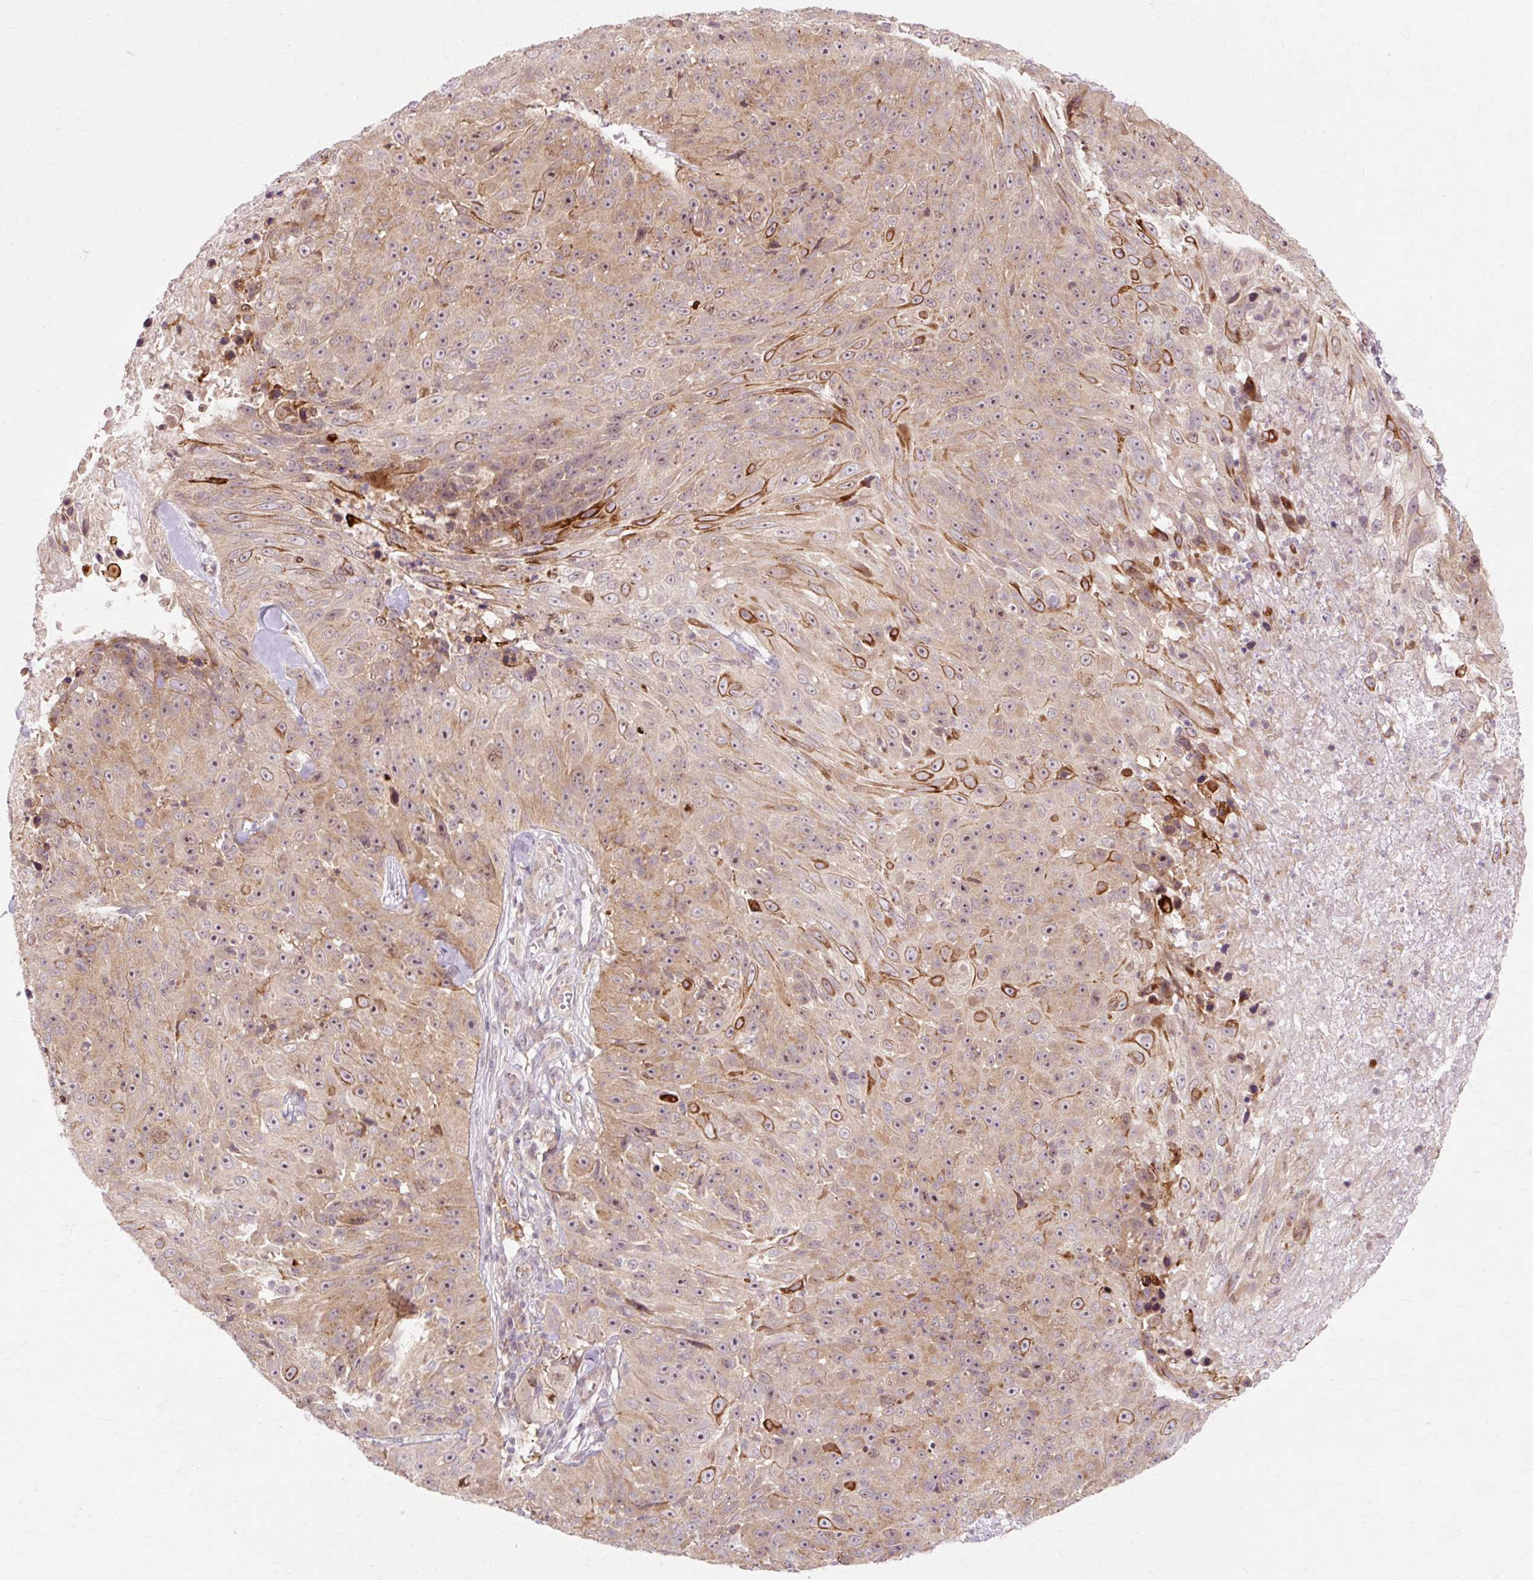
{"staining": {"intensity": "moderate", "quantity": "25%-75%", "location": "cytoplasmic/membranous,nuclear"}, "tissue": "skin cancer", "cell_type": "Tumor cells", "image_type": "cancer", "snomed": [{"axis": "morphology", "description": "Squamous cell carcinoma, NOS"}, {"axis": "topography", "description": "Skin"}], "caption": "Moderate cytoplasmic/membranous and nuclear staining for a protein is seen in approximately 25%-75% of tumor cells of skin cancer using IHC.", "gene": "GEMIN2", "patient": {"sex": "female", "age": 87}}